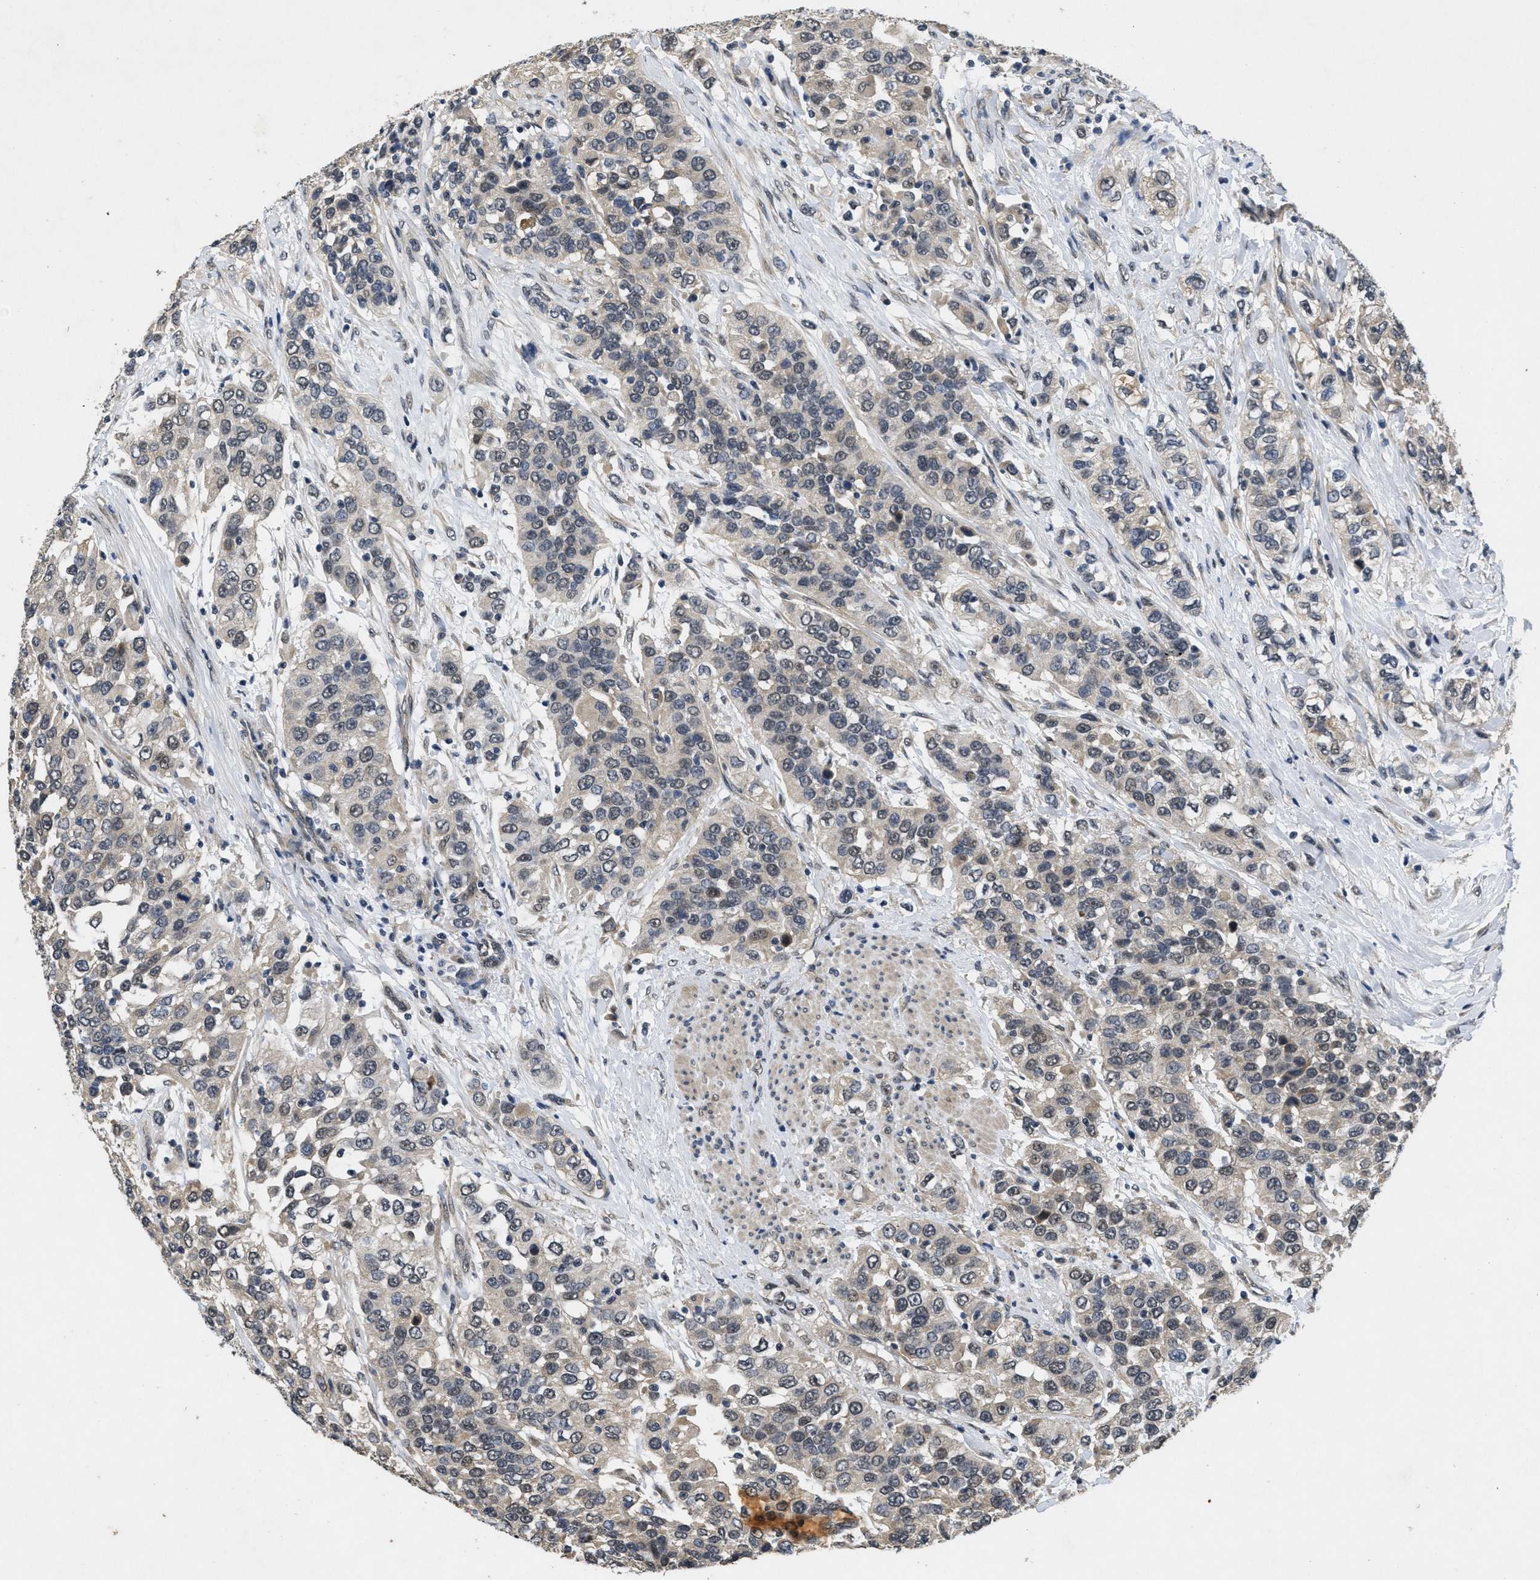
{"staining": {"intensity": "weak", "quantity": "<25%", "location": "cytoplasmic/membranous"}, "tissue": "urothelial cancer", "cell_type": "Tumor cells", "image_type": "cancer", "snomed": [{"axis": "morphology", "description": "Urothelial carcinoma, High grade"}, {"axis": "topography", "description": "Urinary bladder"}], "caption": "An image of human urothelial cancer is negative for staining in tumor cells.", "gene": "PAPOLG", "patient": {"sex": "female", "age": 80}}